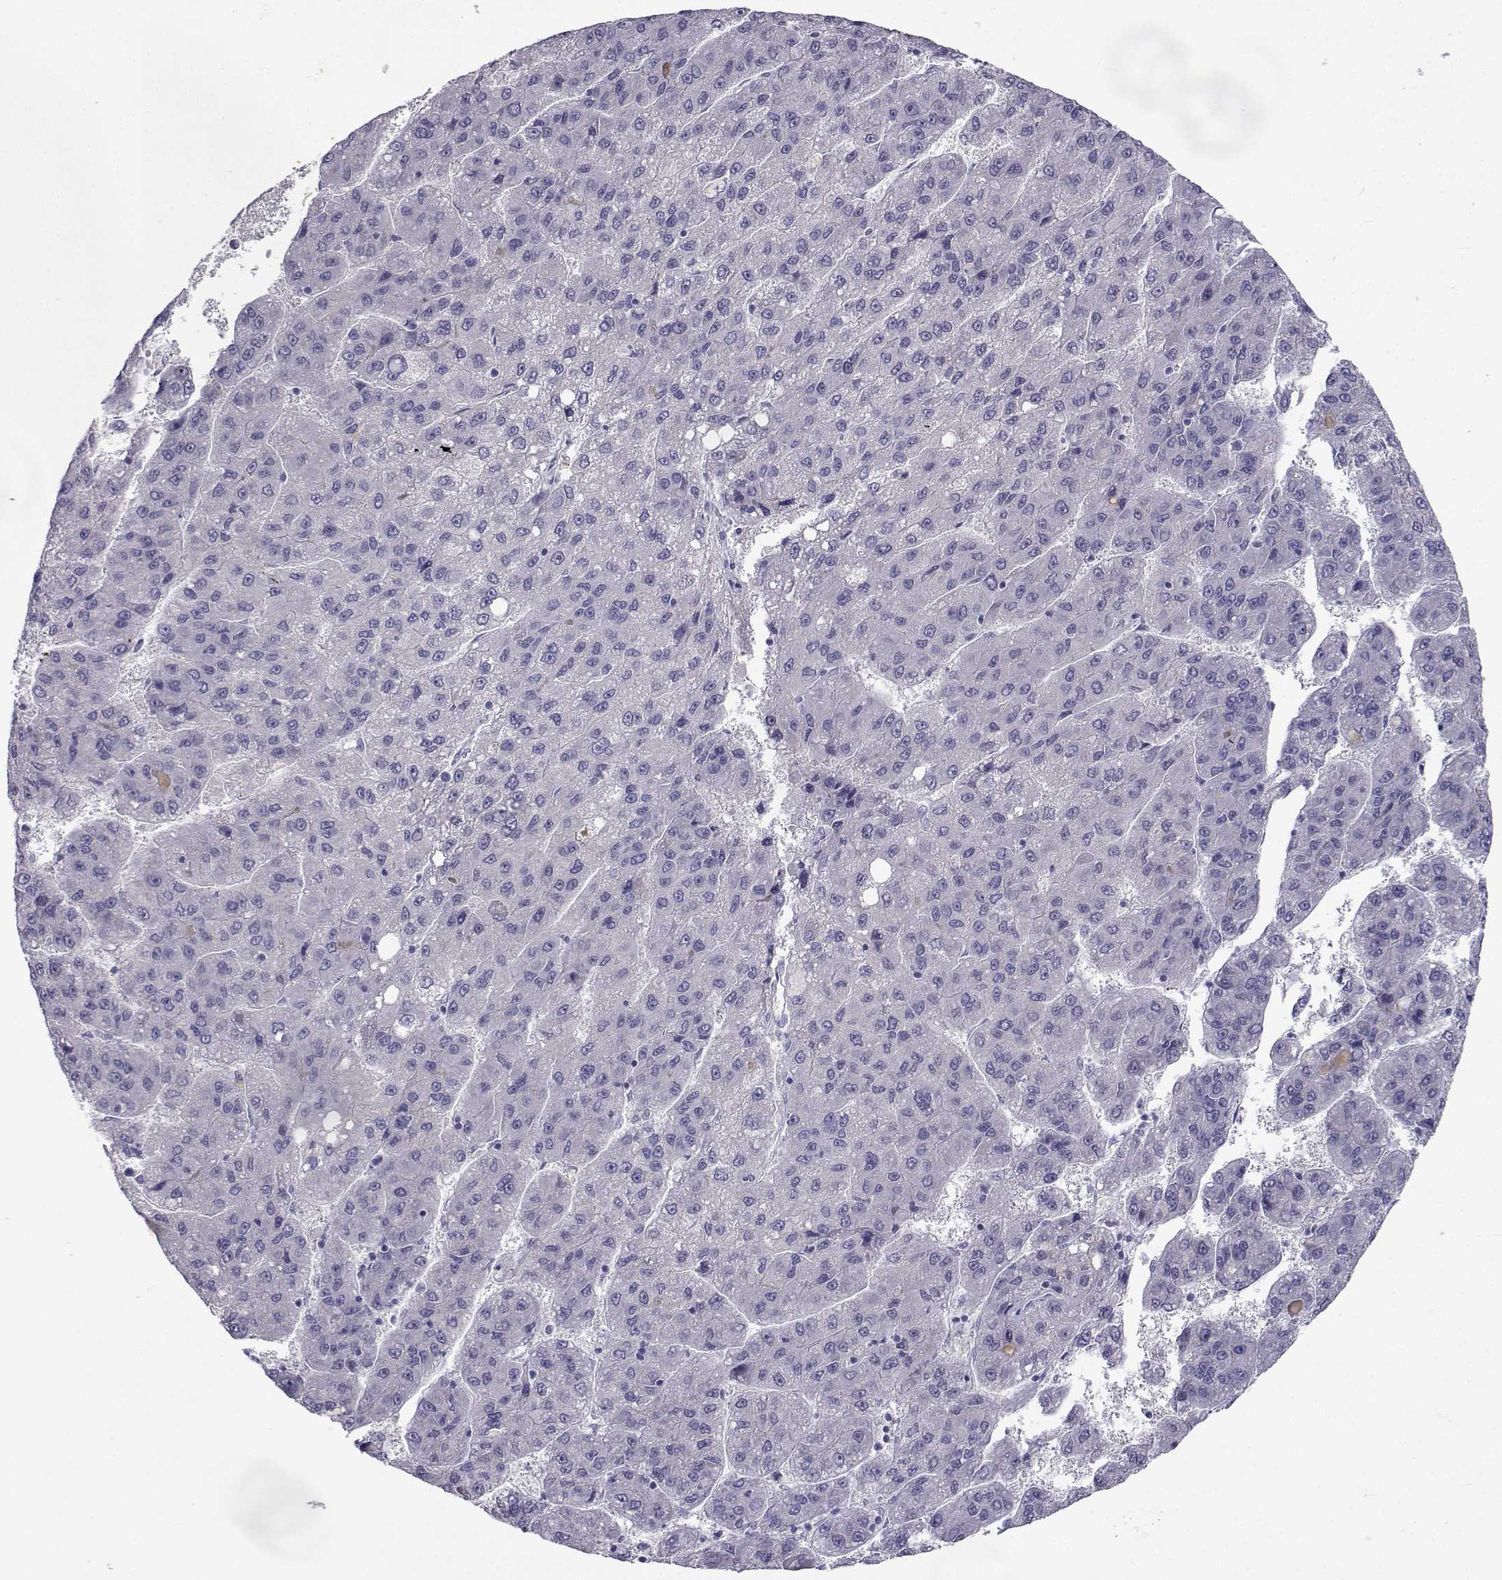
{"staining": {"intensity": "negative", "quantity": "none", "location": "none"}, "tissue": "liver cancer", "cell_type": "Tumor cells", "image_type": "cancer", "snomed": [{"axis": "morphology", "description": "Carcinoma, Hepatocellular, NOS"}, {"axis": "topography", "description": "Liver"}], "caption": "The histopathology image reveals no staining of tumor cells in liver hepatocellular carcinoma.", "gene": "SLC6A3", "patient": {"sex": "female", "age": 82}}